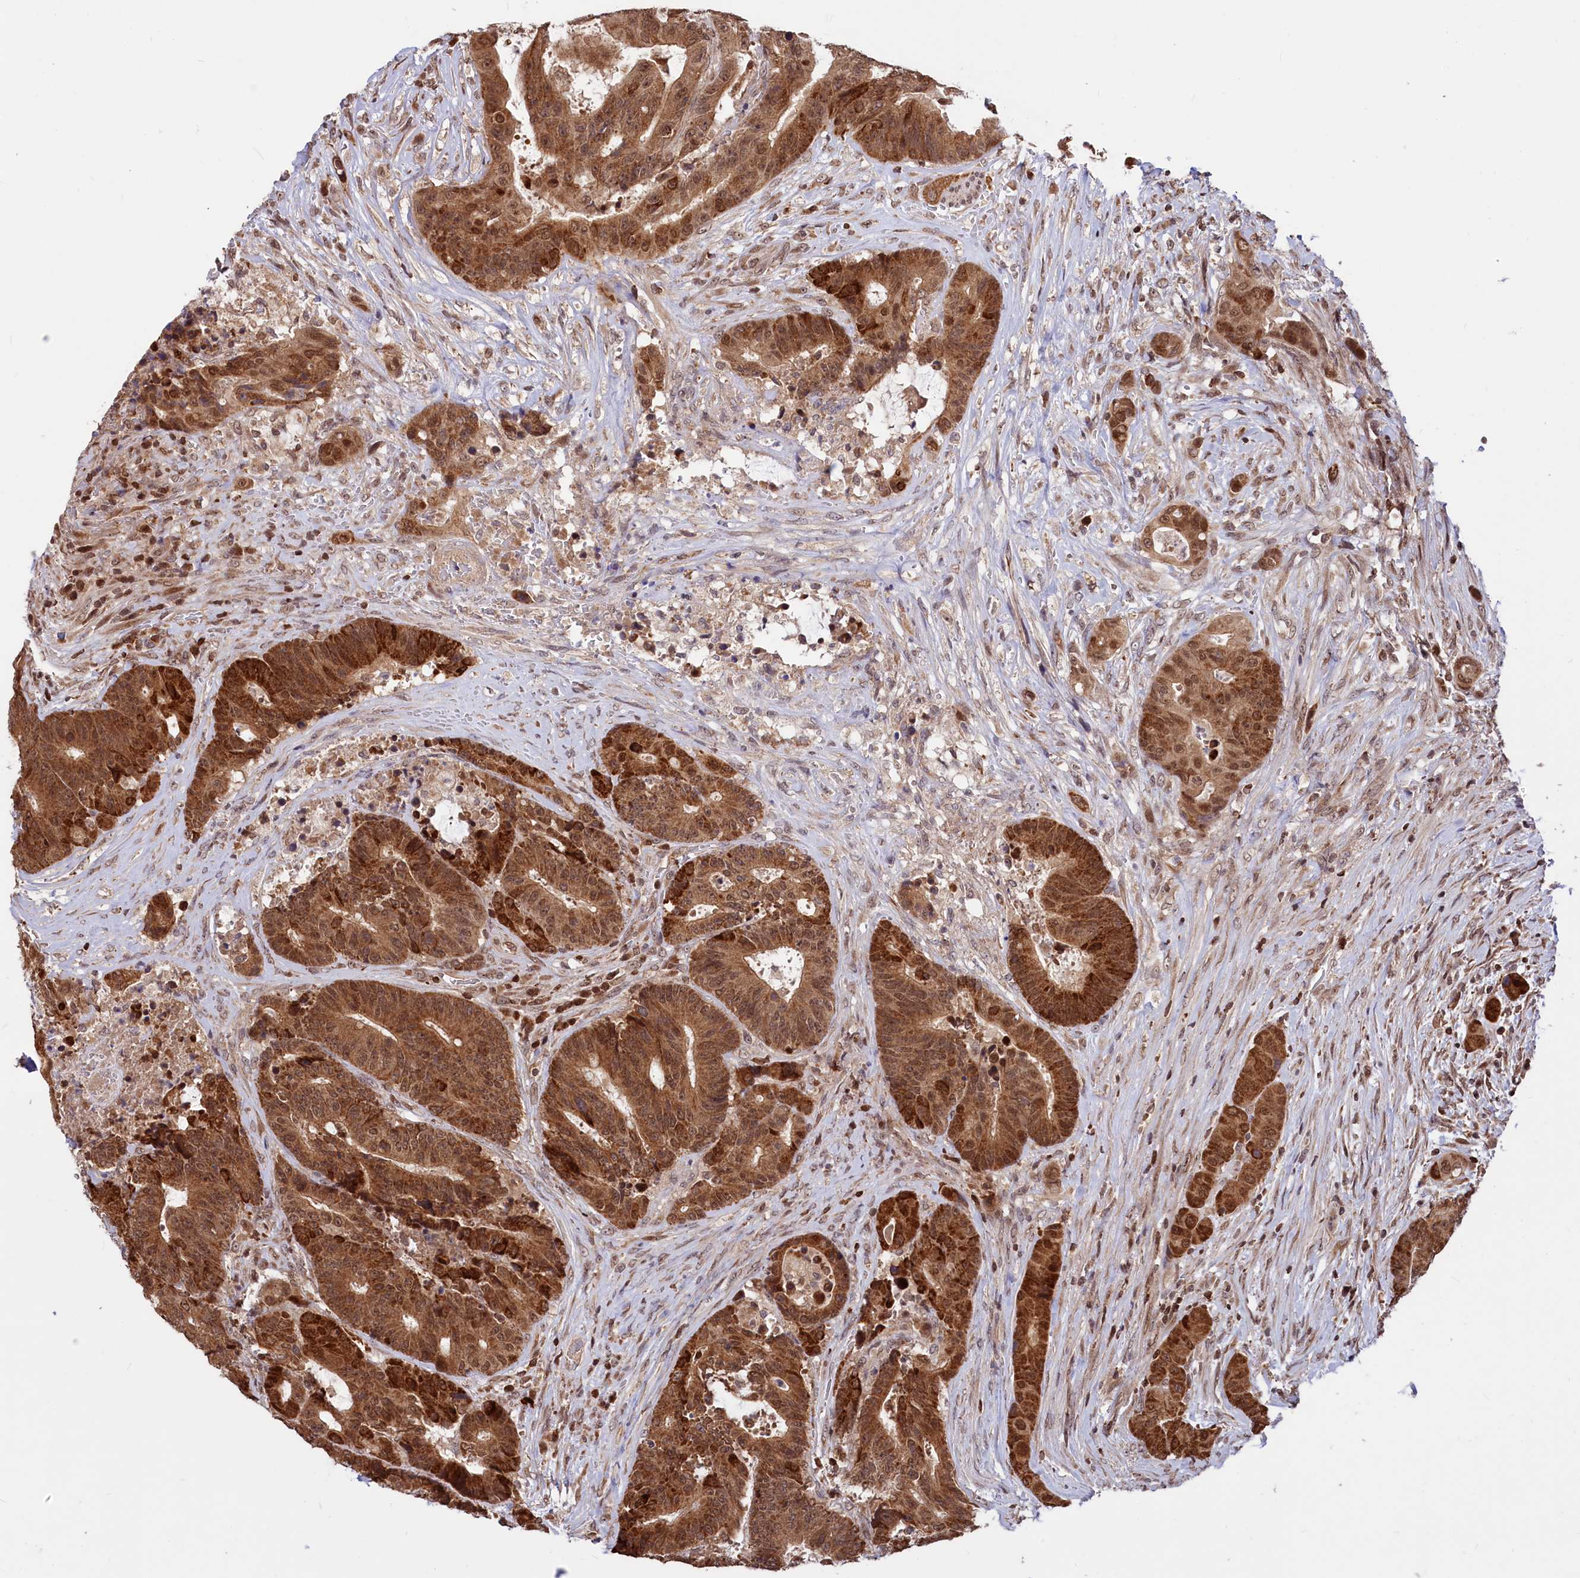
{"staining": {"intensity": "strong", "quantity": ">75%", "location": "cytoplasmic/membranous,nuclear"}, "tissue": "colorectal cancer", "cell_type": "Tumor cells", "image_type": "cancer", "snomed": [{"axis": "morphology", "description": "Adenocarcinoma, NOS"}, {"axis": "topography", "description": "Rectum"}], "caption": "The photomicrograph demonstrates immunohistochemical staining of adenocarcinoma (colorectal). There is strong cytoplasmic/membranous and nuclear expression is identified in approximately >75% of tumor cells. Nuclei are stained in blue.", "gene": "PHC3", "patient": {"sex": "male", "age": 69}}